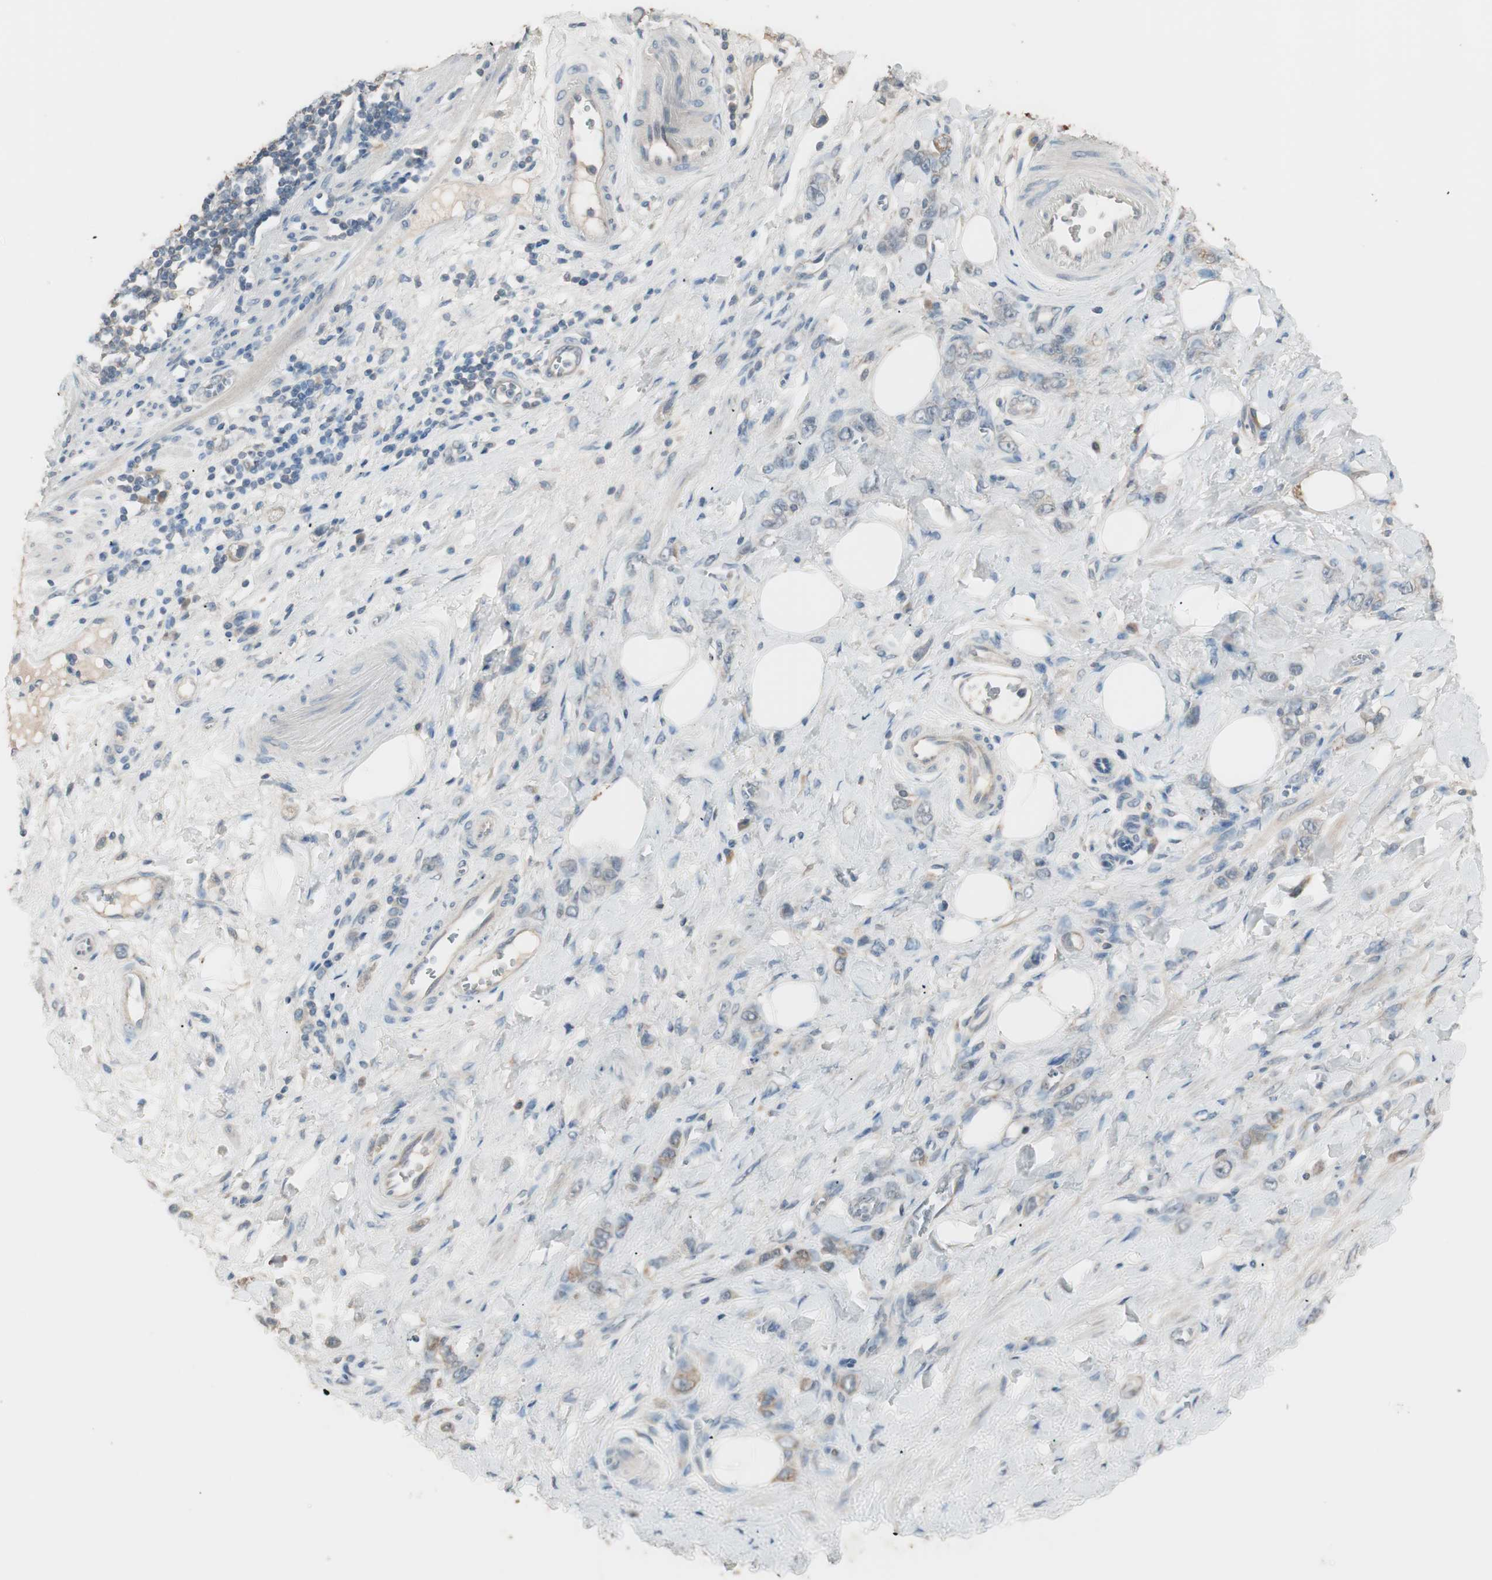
{"staining": {"intensity": "weak", "quantity": "<25%", "location": "cytoplasmic/membranous"}, "tissue": "stomach cancer", "cell_type": "Tumor cells", "image_type": "cancer", "snomed": [{"axis": "morphology", "description": "Adenocarcinoma, NOS"}, {"axis": "topography", "description": "Stomach"}], "caption": "High magnification brightfield microscopy of stomach cancer (adenocarcinoma) stained with DAB (brown) and counterstained with hematoxylin (blue): tumor cells show no significant expression.", "gene": "KHK", "patient": {"sex": "male", "age": 82}}